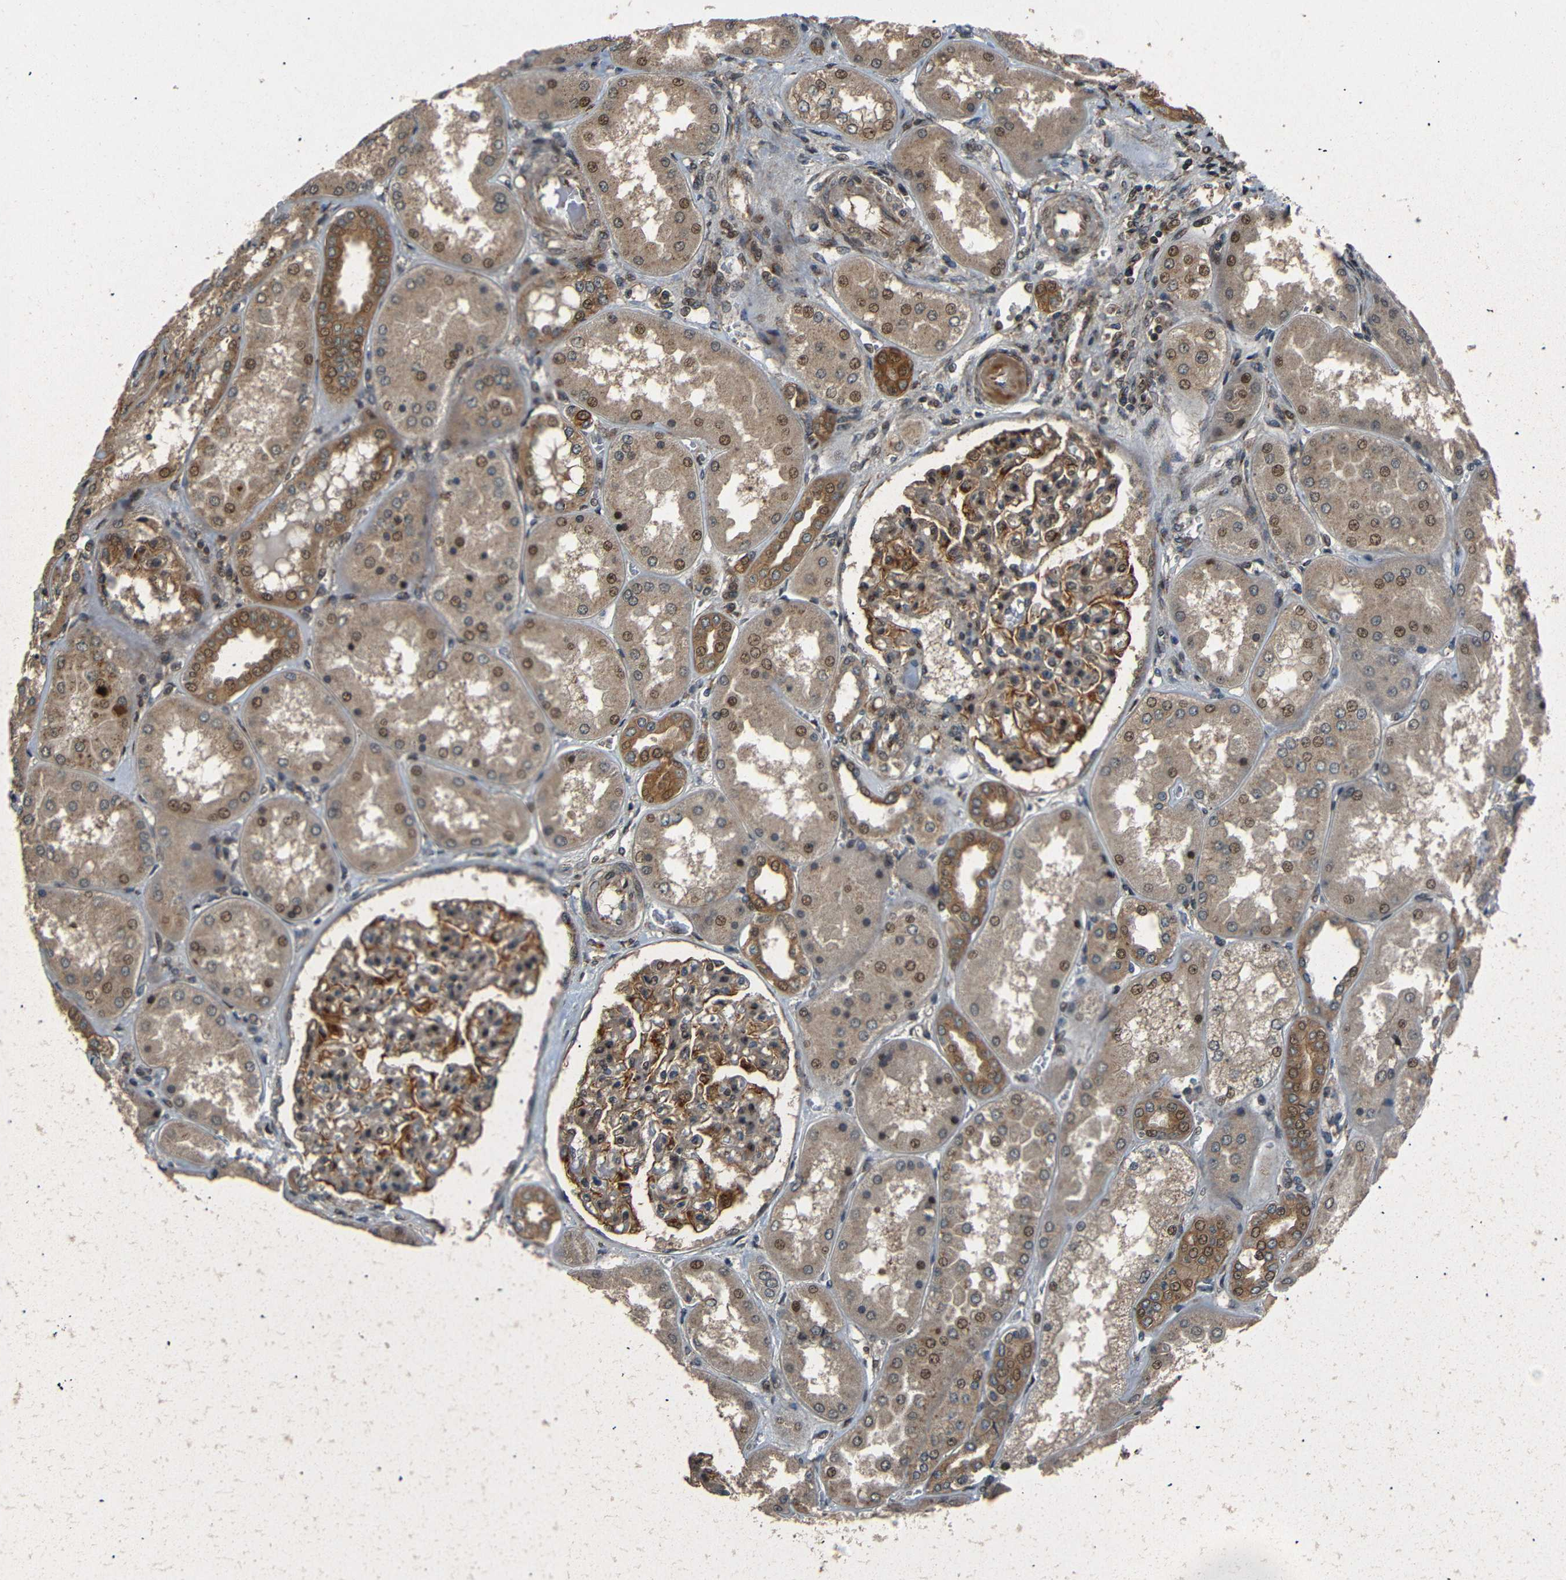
{"staining": {"intensity": "moderate", "quantity": ">75%", "location": "cytoplasmic/membranous,nuclear"}, "tissue": "kidney", "cell_type": "Cells in glomeruli", "image_type": "normal", "snomed": [{"axis": "morphology", "description": "Normal tissue, NOS"}, {"axis": "topography", "description": "Kidney"}], "caption": "Immunohistochemistry (IHC) photomicrograph of unremarkable human kidney stained for a protein (brown), which demonstrates medium levels of moderate cytoplasmic/membranous,nuclear expression in about >75% of cells in glomeruli.", "gene": "AKAP9", "patient": {"sex": "female", "age": 56}}